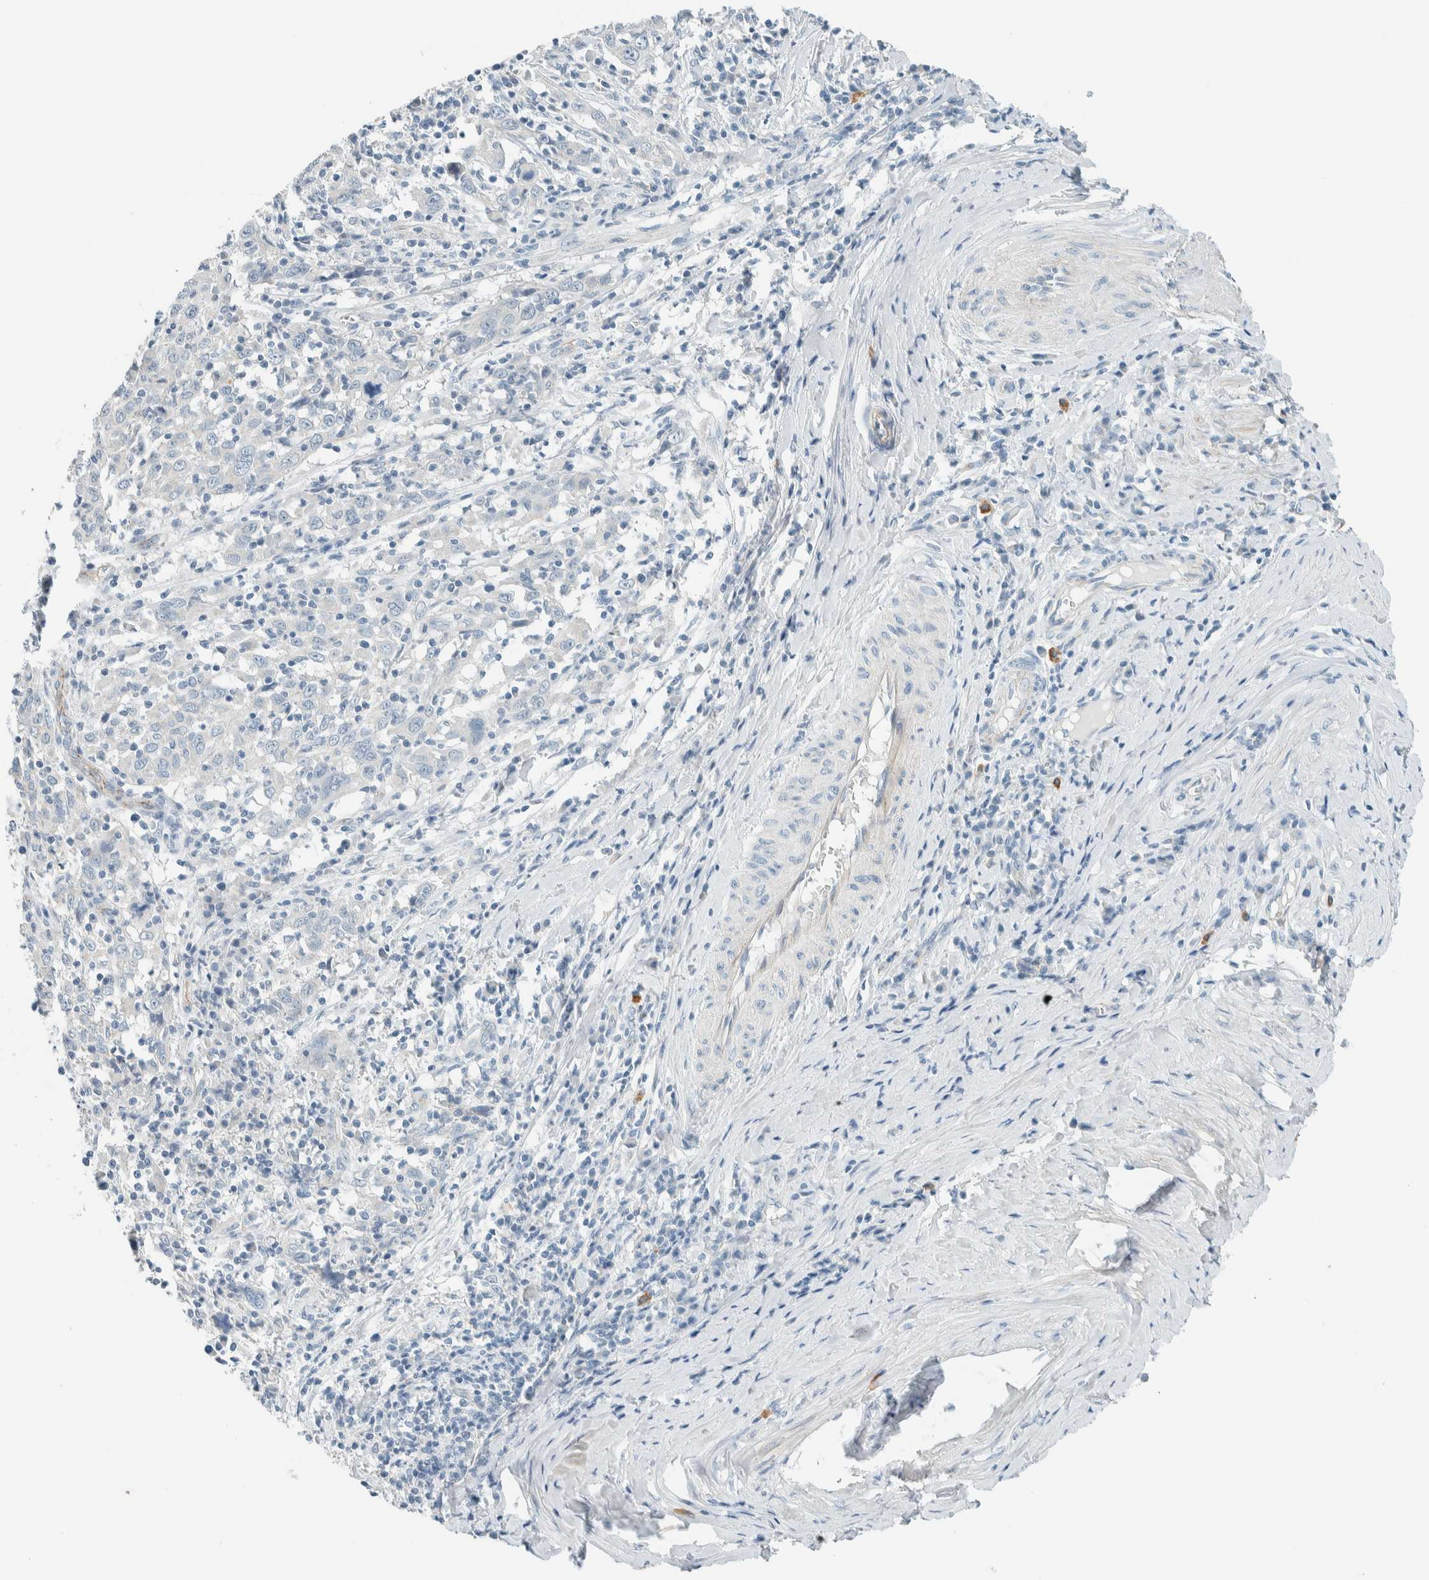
{"staining": {"intensity": "negative", "quantity": "none", "location": "none"}, "tissue": "cervical cancer", "cell_type": "Tumor cells", "image_type": "cancer", "snomed": [{"axis": "morphology", "description": "Squamous cell carcinoma, NOS"}, {"axis": "topography", "description": "Cervix"}], "caption": "The micrograph exhibits no significant expression in tumor cells of cervical cancer (squamous cell carcinoma).", "gene": "SLFN12", "patient": {"sex": "female", "age": 46}}